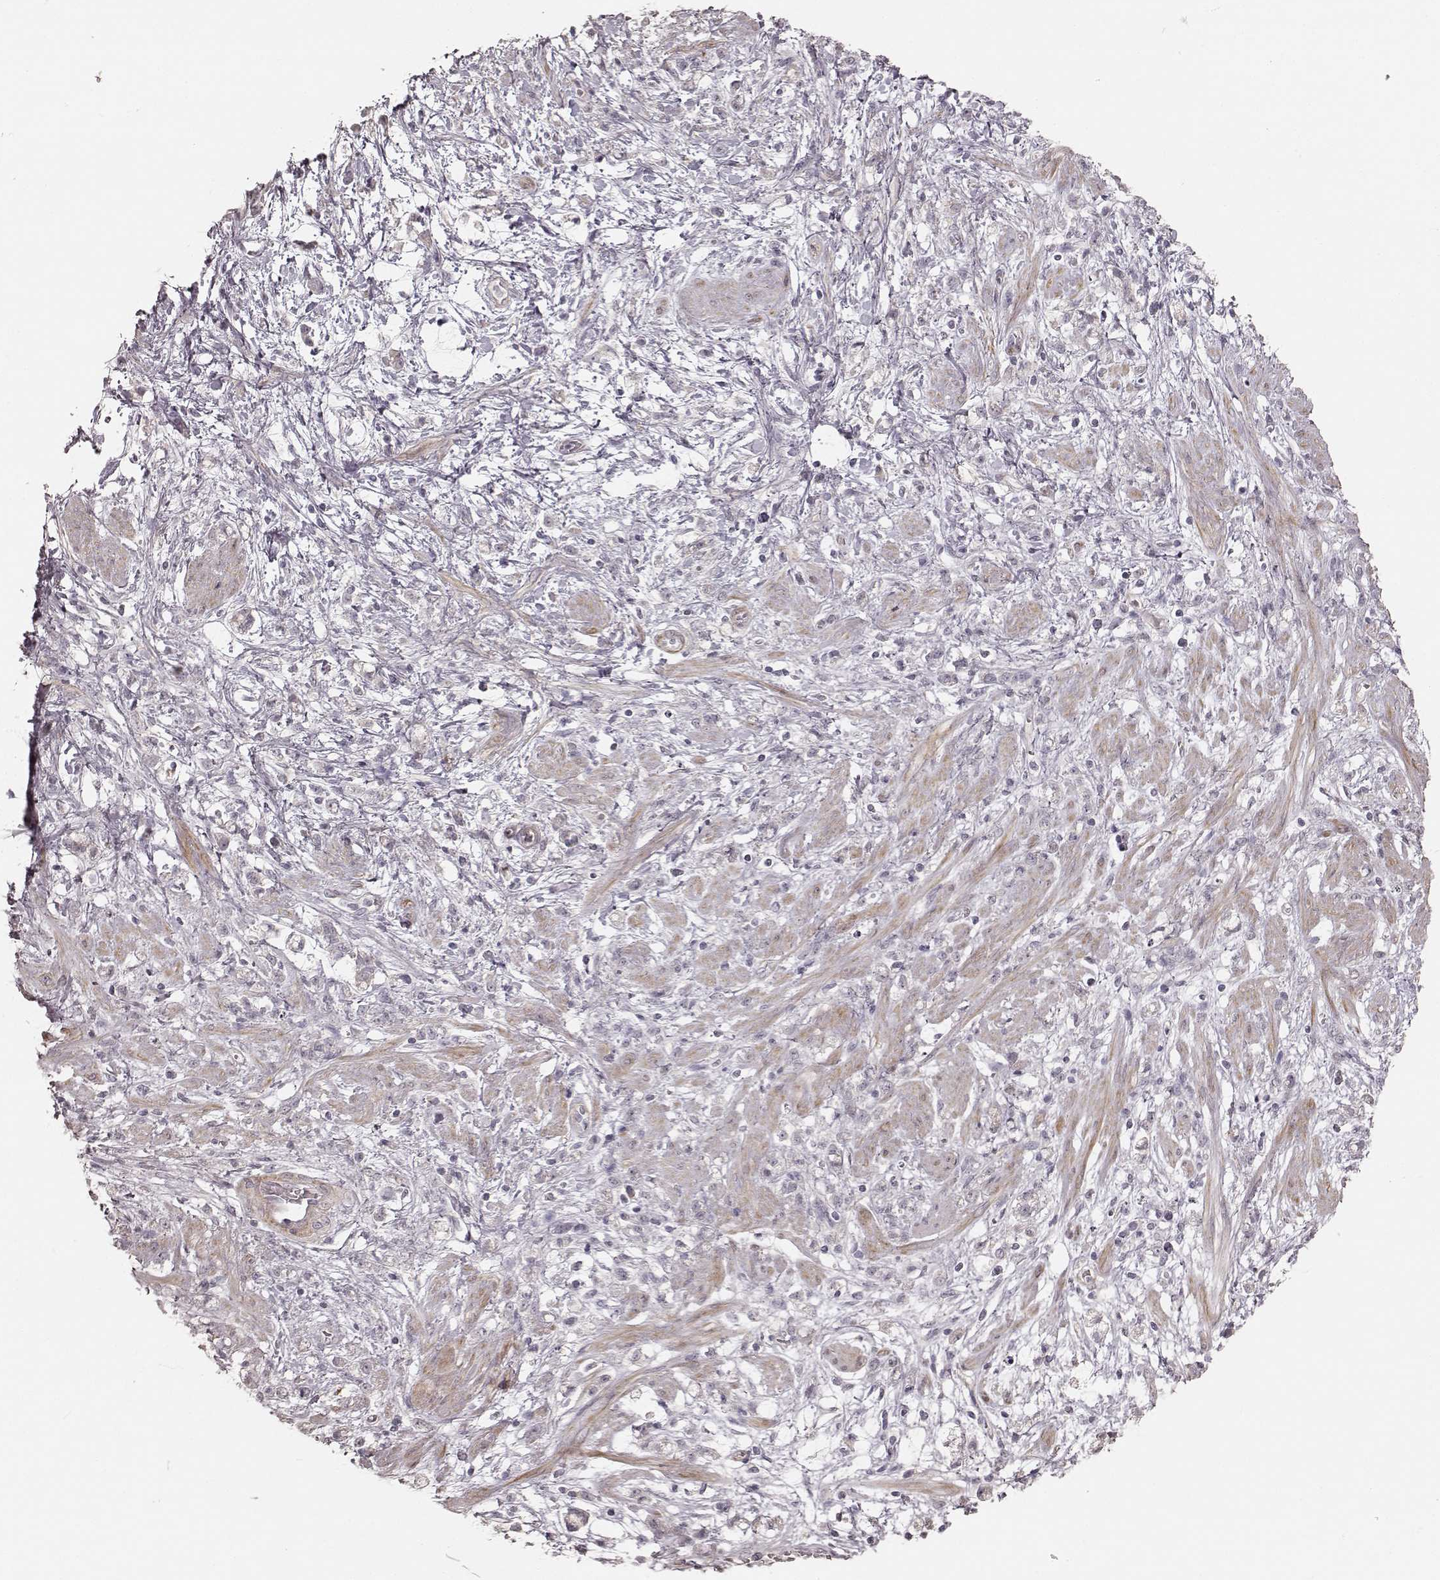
{"staining": {"intensity": "negative", "quantity": "none", "location": "none"}, "tissue": "stomach cancer", "cell_type": "Tumor cells", "image_type": "cancer", "snomed": [{"axis": "morphology", "description": "Adenocarcinoma, NOS"}, {"axis": "topography", "description": "Stomach"}], "caption": "Immunohistochemistry (IHC) histopathology image of human stomach adenocarcinoma stained for a protein (brown), which demonstrates no positivity in tumor cells.", "gene": "KCNJ9", "patient": {"sex": "female", "age": 60}}